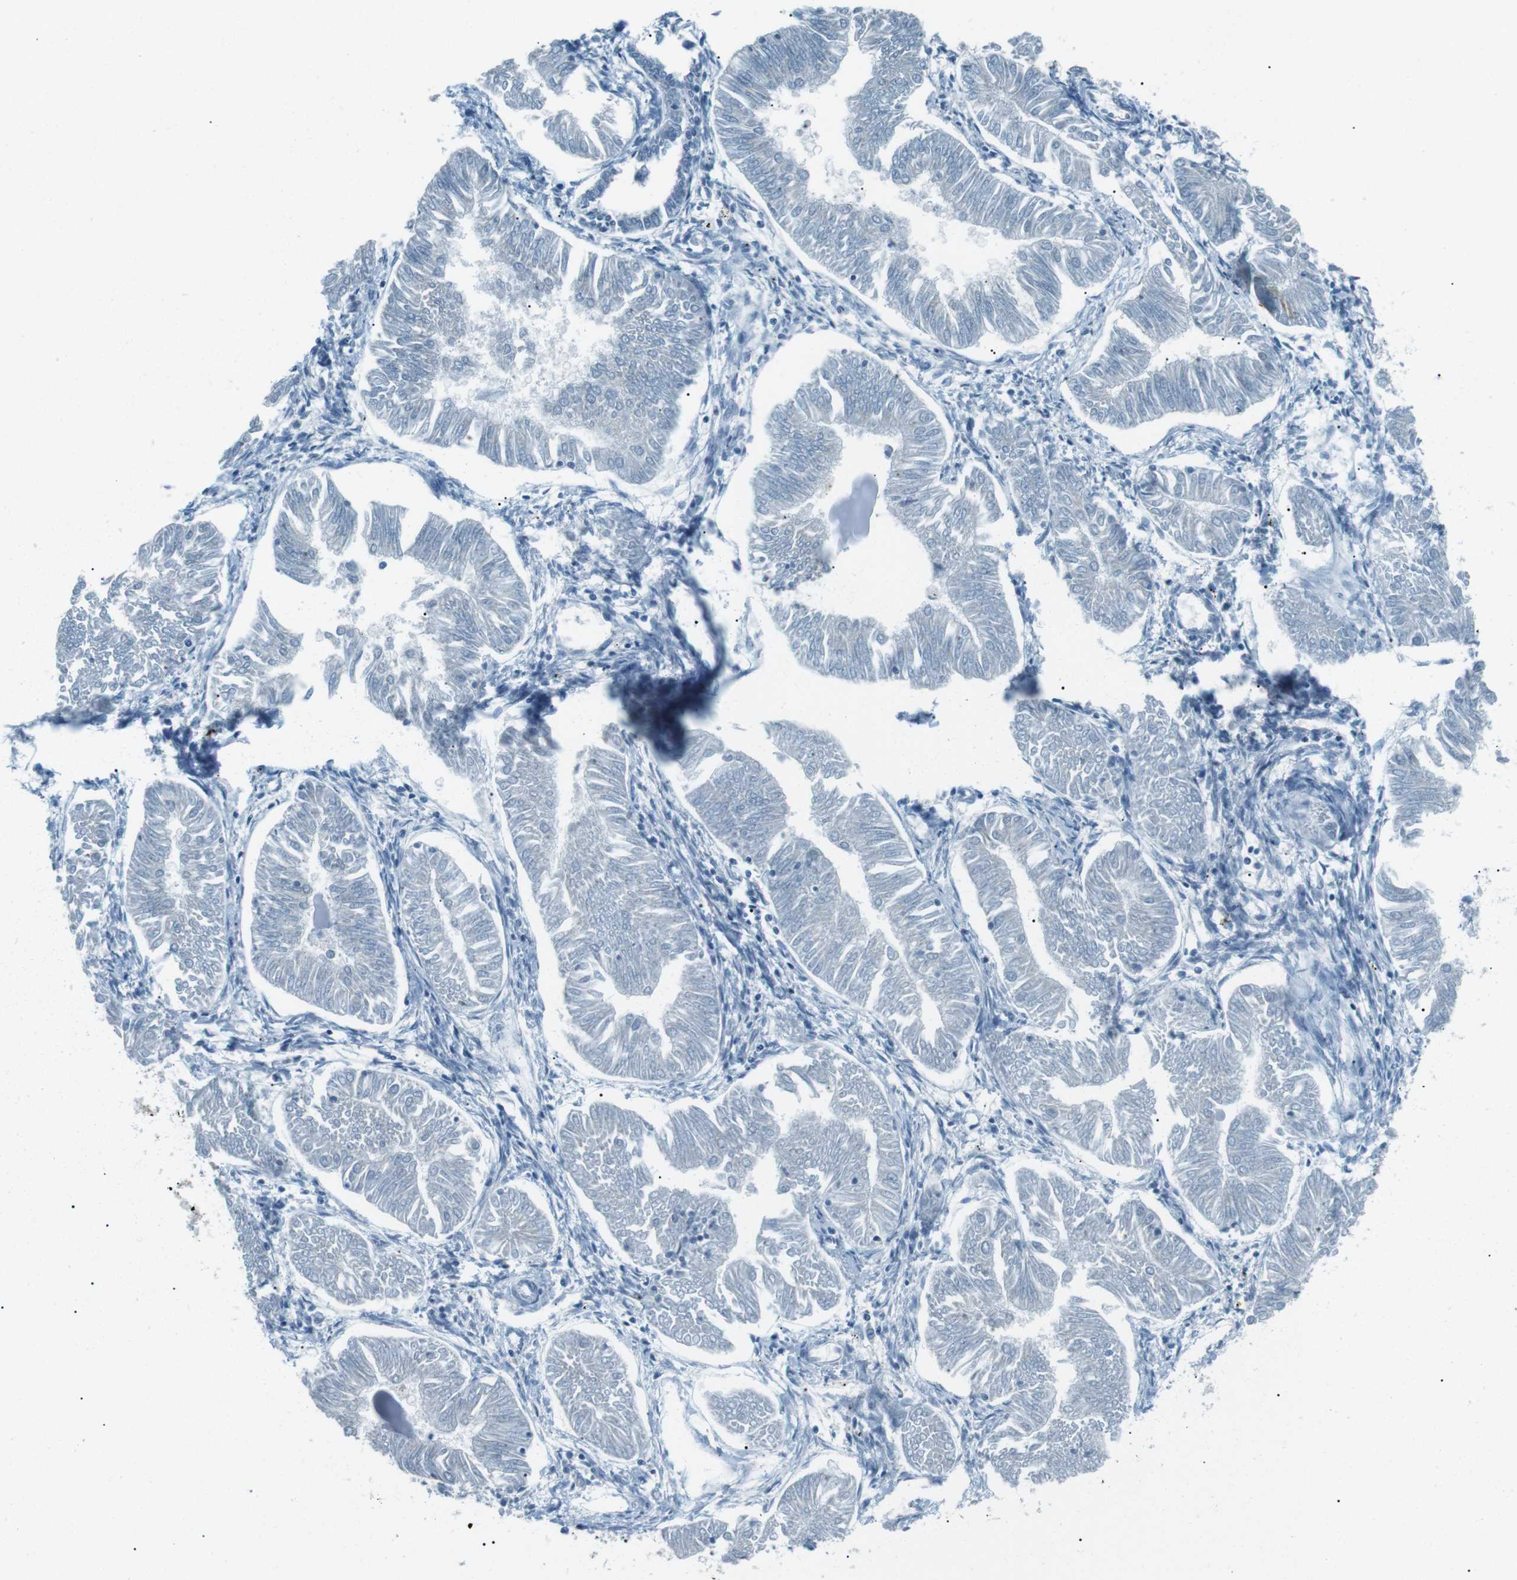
{"staining": {"intensity": "negative", "quantity": "none", "location": "none"}, "tissue": "endometrial cancer", "cell_type": "Tumor cells", "image_type": "cancer", "snomed": [{"axis": "morphology", "description": "Adenocarcinoma, NOS"}, {"axis": "topography", "description": "Endometrium"}], "caption": "Immunohistochemical staining of human endometrial adenocarcinoma displays no significant expression in tumor cells.", "gene": "SERPINB2", "patient": {"sex": "female", "age": 53}}